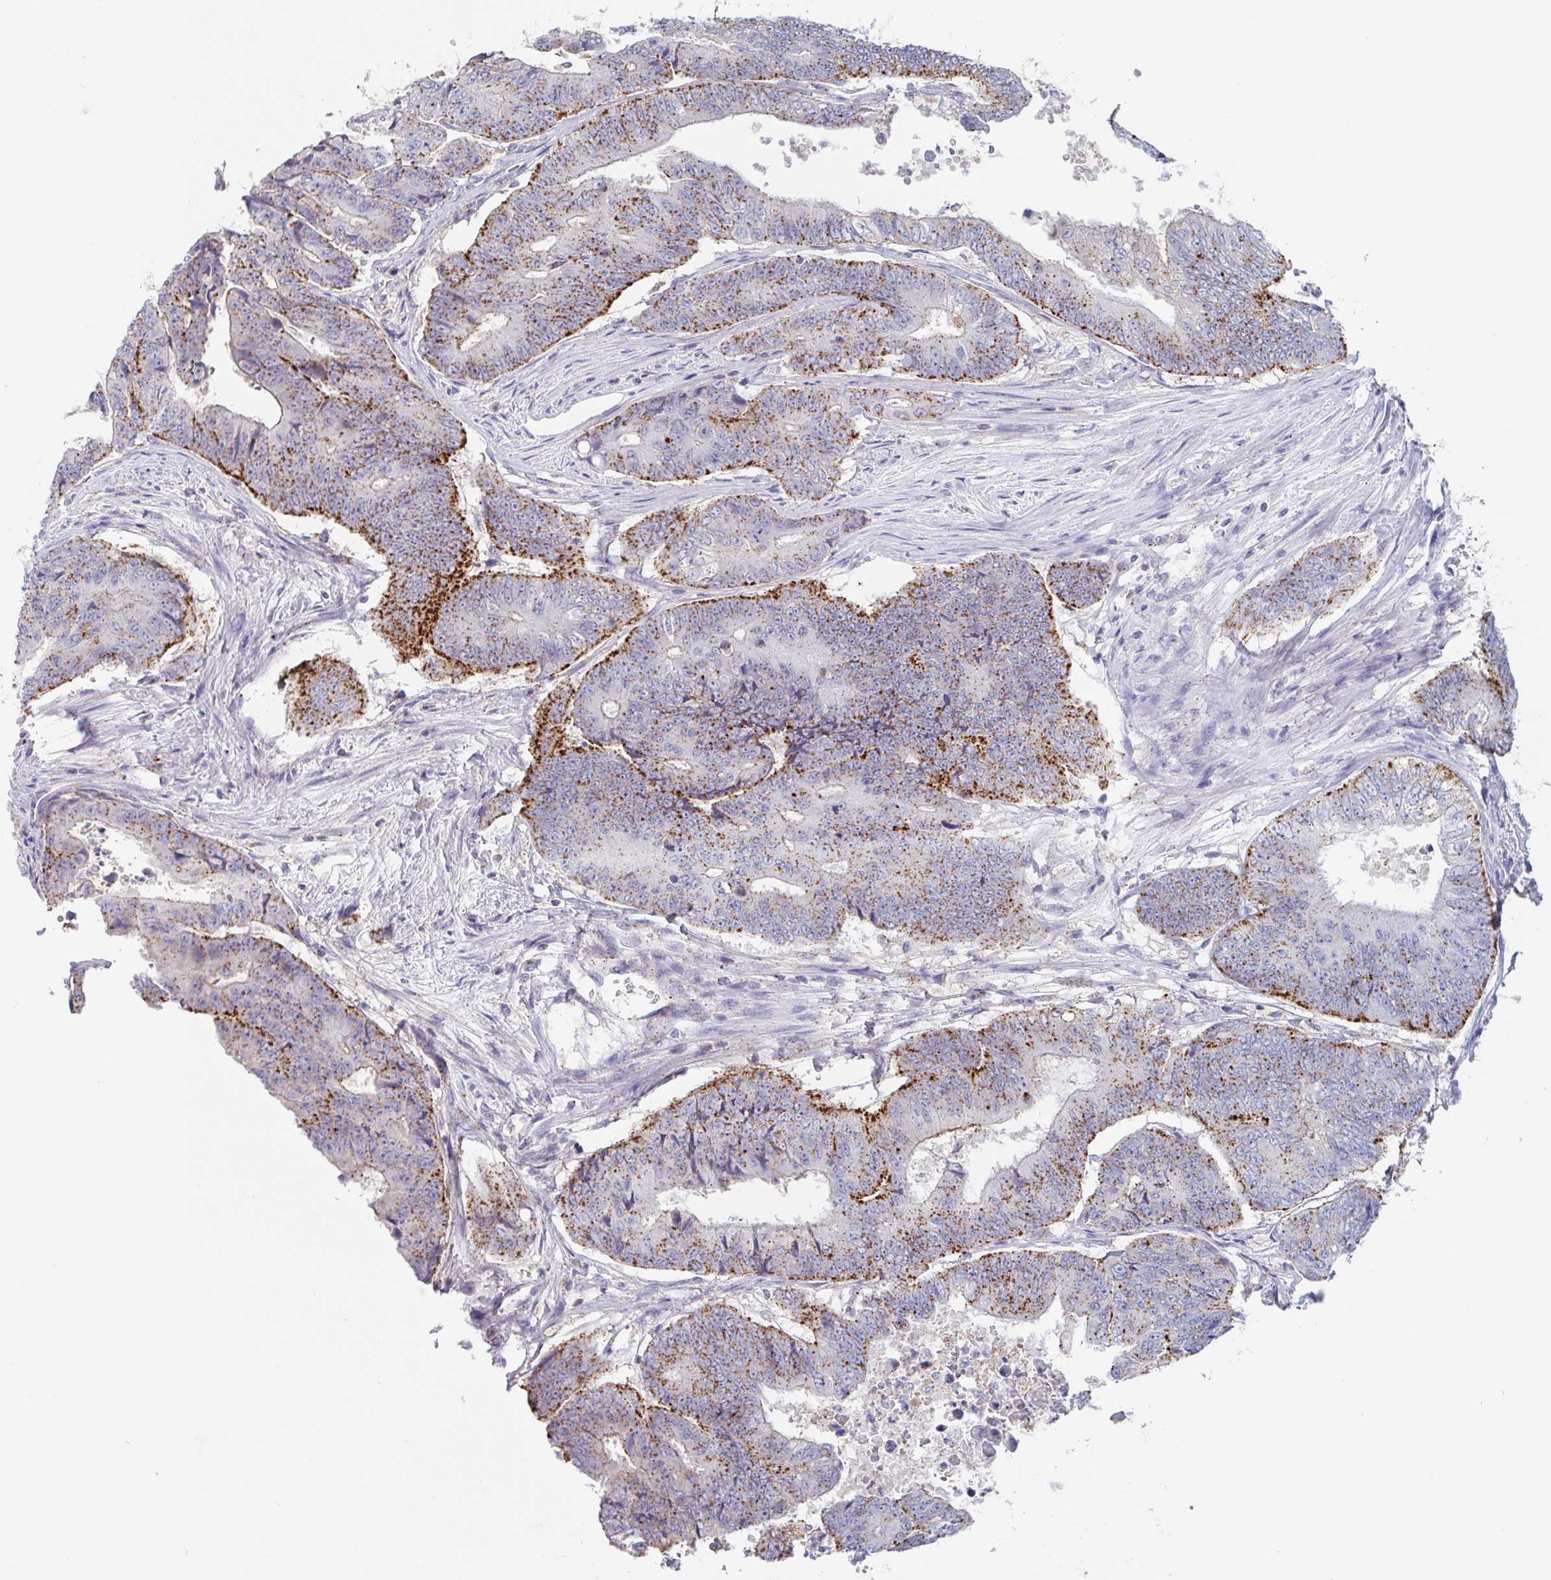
{"staining": {"intensity": "moderate", "quantity": ">75%", "location": "cytoplasmic/membranous"}, "tissue": "colorectal cancer", "cell_type": "Tumor cells", "image_type": "cancer", "snomed": [{"axis": "morphology", "description": "Adenocarcinoma, NOS"}, {"axis": "topography", "description": "Colon"}], "caption": "A photomicrograph of colorectal cancer stained for a protein reveals moderate cytoplasmic/membranous brown staining in tumor cells. Using DAB (3,3'-diaminobenzidine) (brown) and hematoxylin (blue) stains, captured at high magnification using brightfield microscopy.", "gene": "CHMP5", "patient": {"sex": "female", "age": 48}}